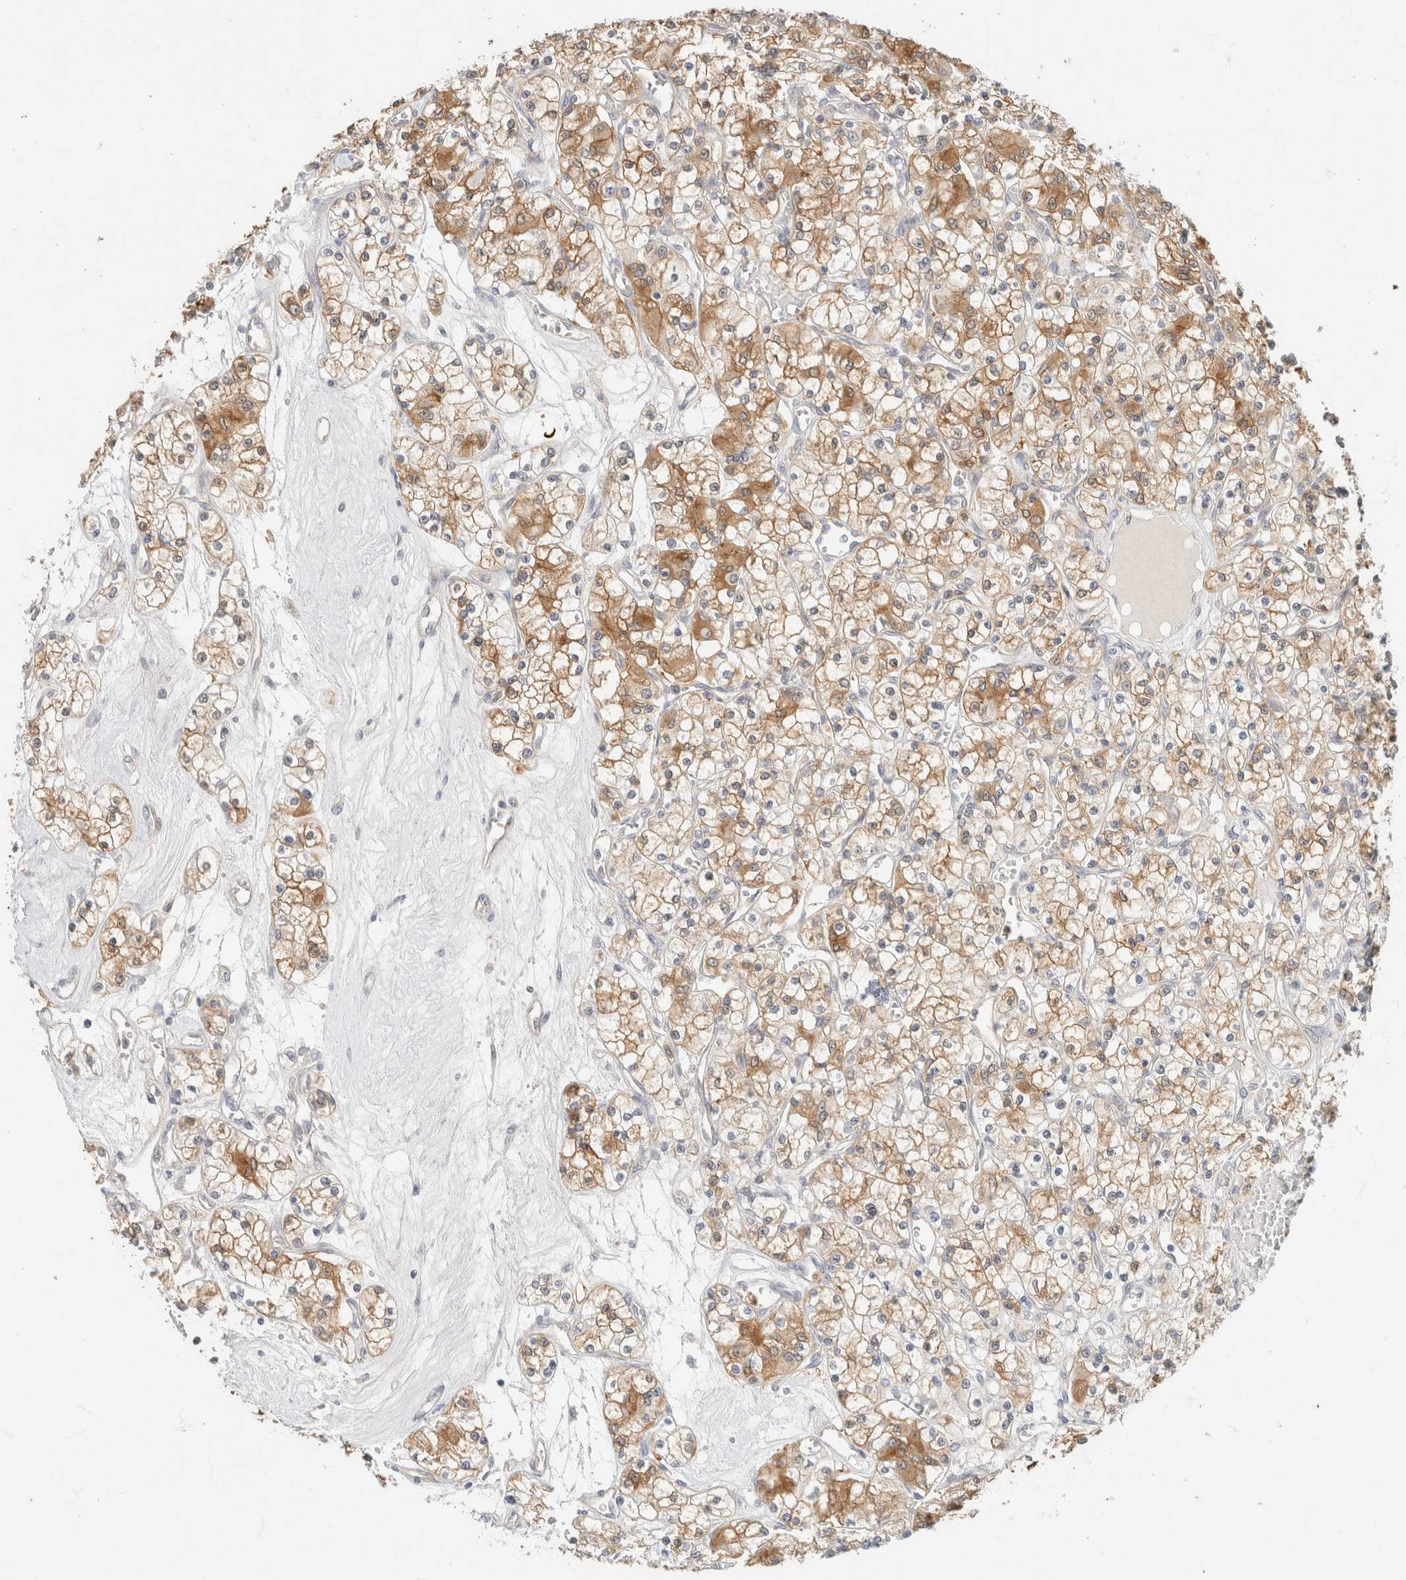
{"staining": {"intensity": "moderate", "quantity": "25%-75%", "location": "cytoplasmic/membranous"}, "tissue": "renal cancer", "cell_type": "Tumor cells", "image_type": "cancer", "snomed": [{"axis": "morphology", "description": "Adenocarcinoma, NOS"}, {"axis": "topography", "description": "Kidney"}], "caption": "The immunohistochemical stain highlights moderate cytoplasmic/membranous staining in tumor cells of renal adenocarcinoma tissue. (IHC, brightfield microscopy, high magnification).", "gene": "GPI", "patient": {"sex": "female", "age": 59}}